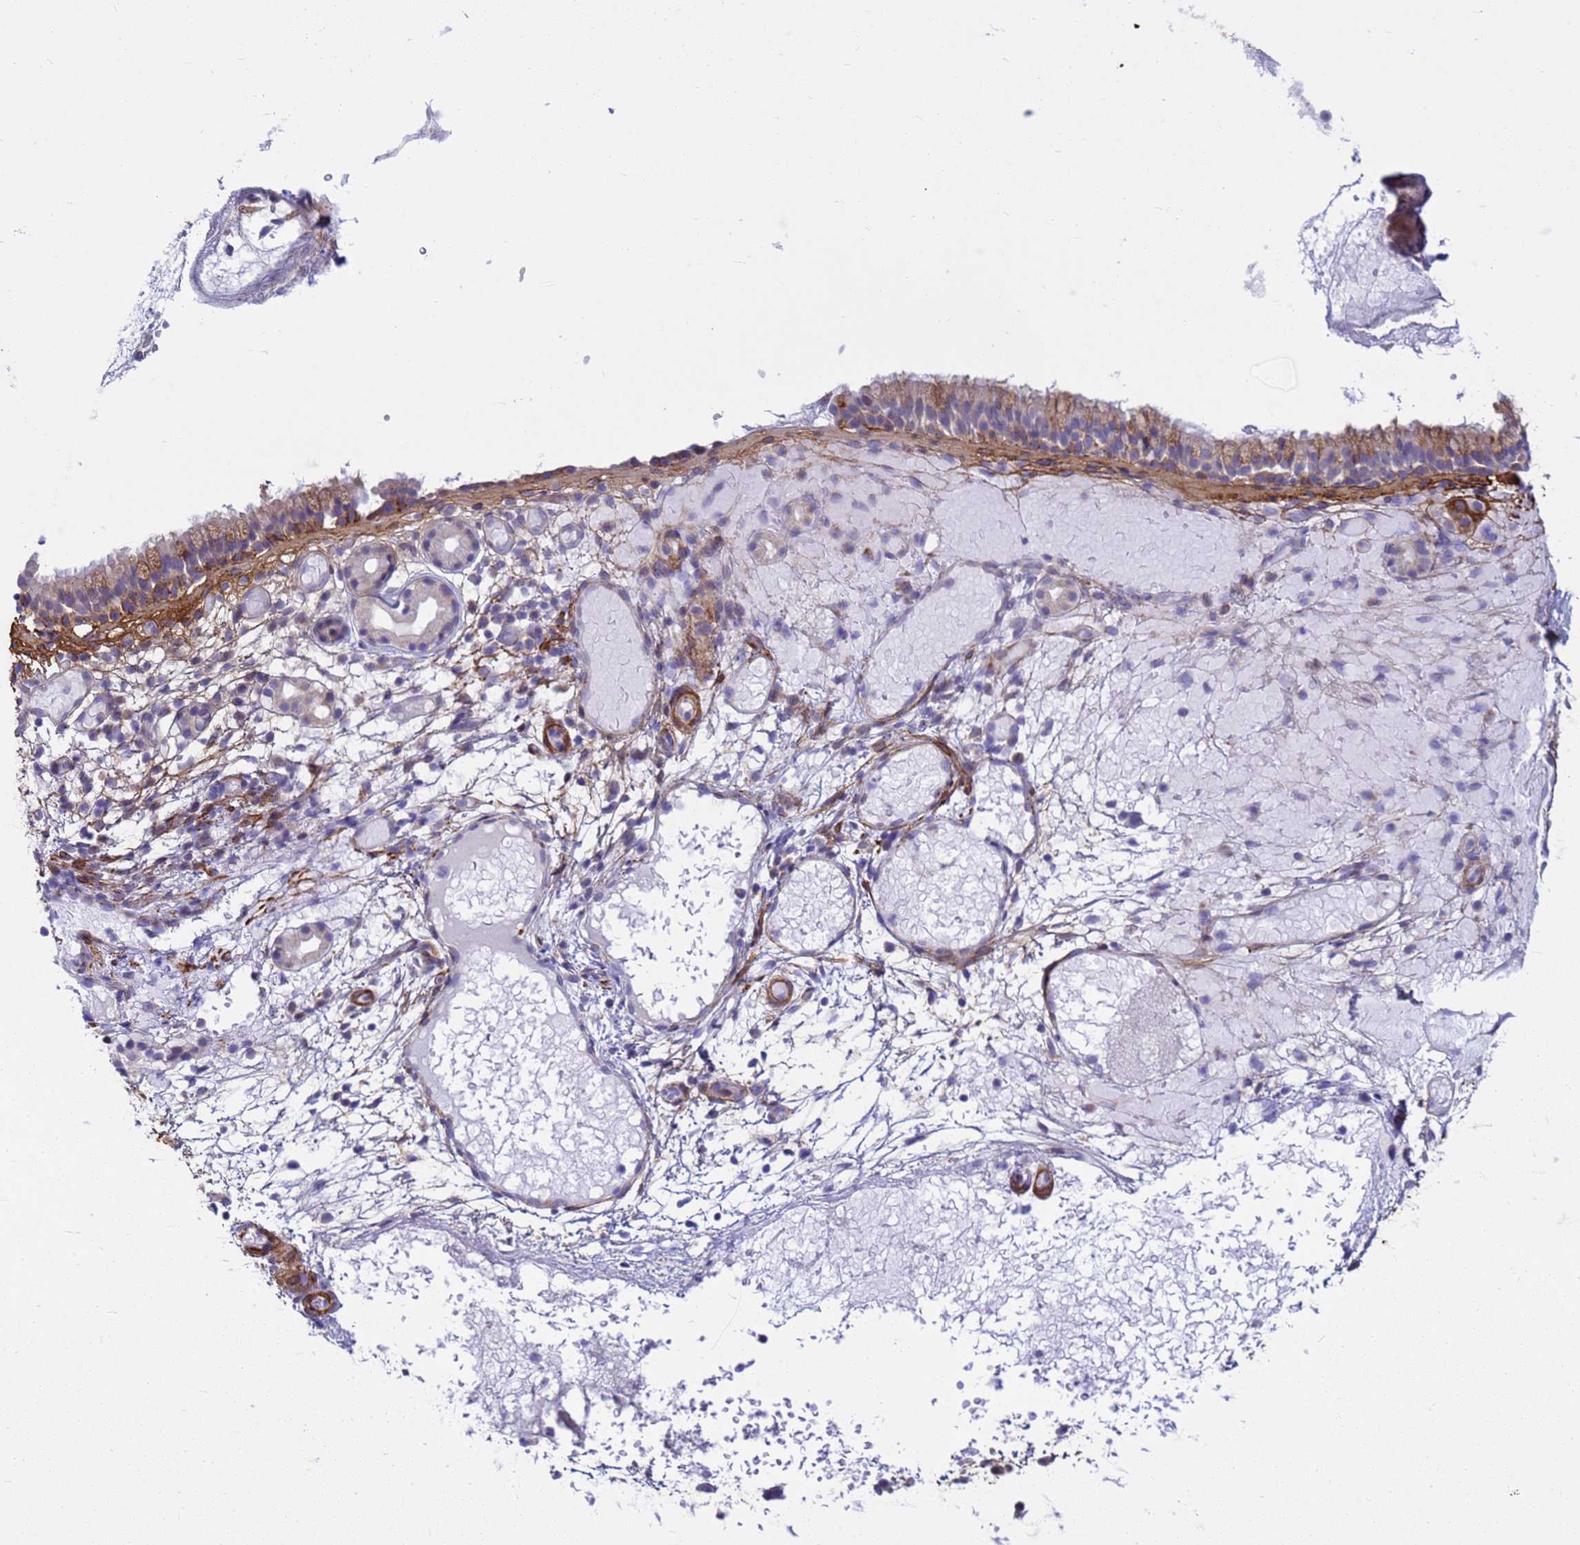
{"staining": {"intensity": "moderate", "quantity": "<25%", "location": "cytoplasmic/membranous"}, "tissue": "nasopharynx", "cell_type": "Respiratory epithelial cells", "image_type": "normal", "snomed": [{"axis": "morphology", "description": "Normal tissue, NOS"}, {"axis": "topography", "description": "Nasopharynx"}], "caption": "Immunohistochemistry (DAB (3,3'-diaminobenzidine)) staining of normal nasopharynx exhibits moderate cytoplasmic/membranous protein staining in approximately <25% of respiratory epithelial cells. (Stains: DAB in brown, nuclei in blue, Microscopy: brightfield microscopy at high magnification).", "gene": "P2RX7", "patient": {"sex": "female", "age": 81}}